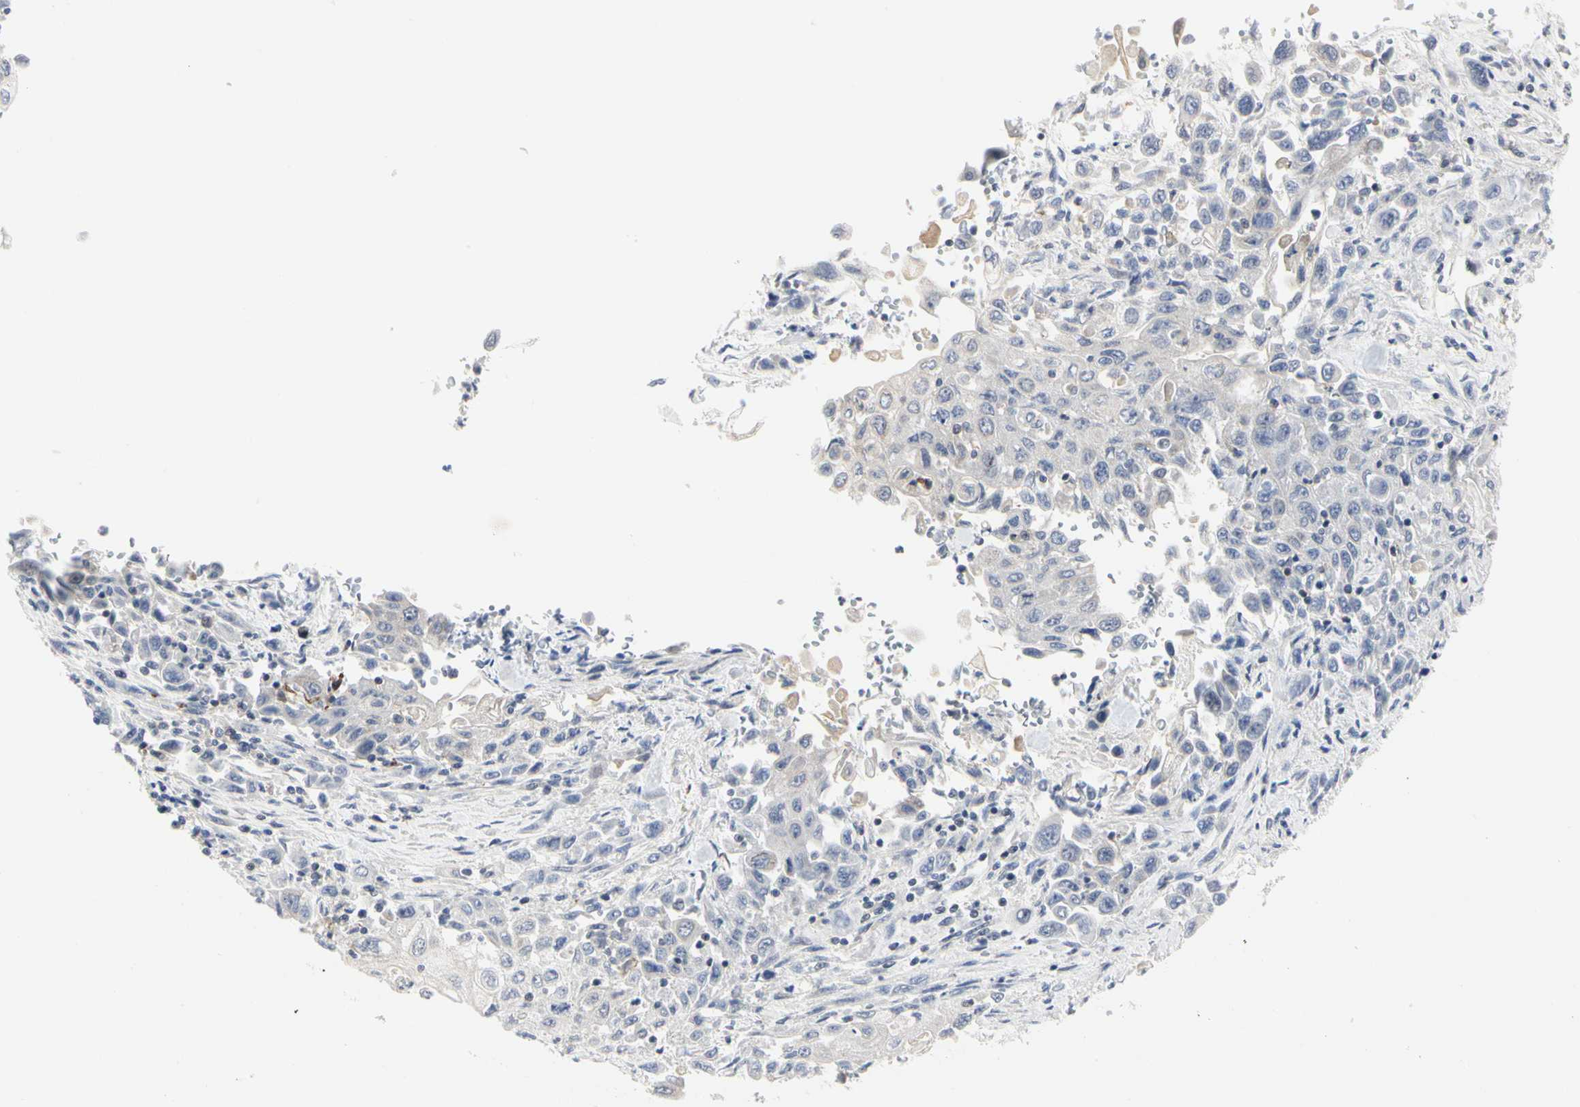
{"staining": {"intensity": "negative", "quantity": "none", "location": "none"}, "tissue": "pancreatic cancer", "cell_type": "Tumor cells", "image_type": "cancer", "snomed": [{"axis": "morphology", "description": "Adenocarcinoma, NOS"}, {"axis": "topography", "description": "Pancreas"}], "caption": "Protein analysis of adenocarcinoma (pancreatic) exhibits no significant expression in tumor cells.", "gene": "SHANK2", "patient": {"sex": "male", "age": 70}}